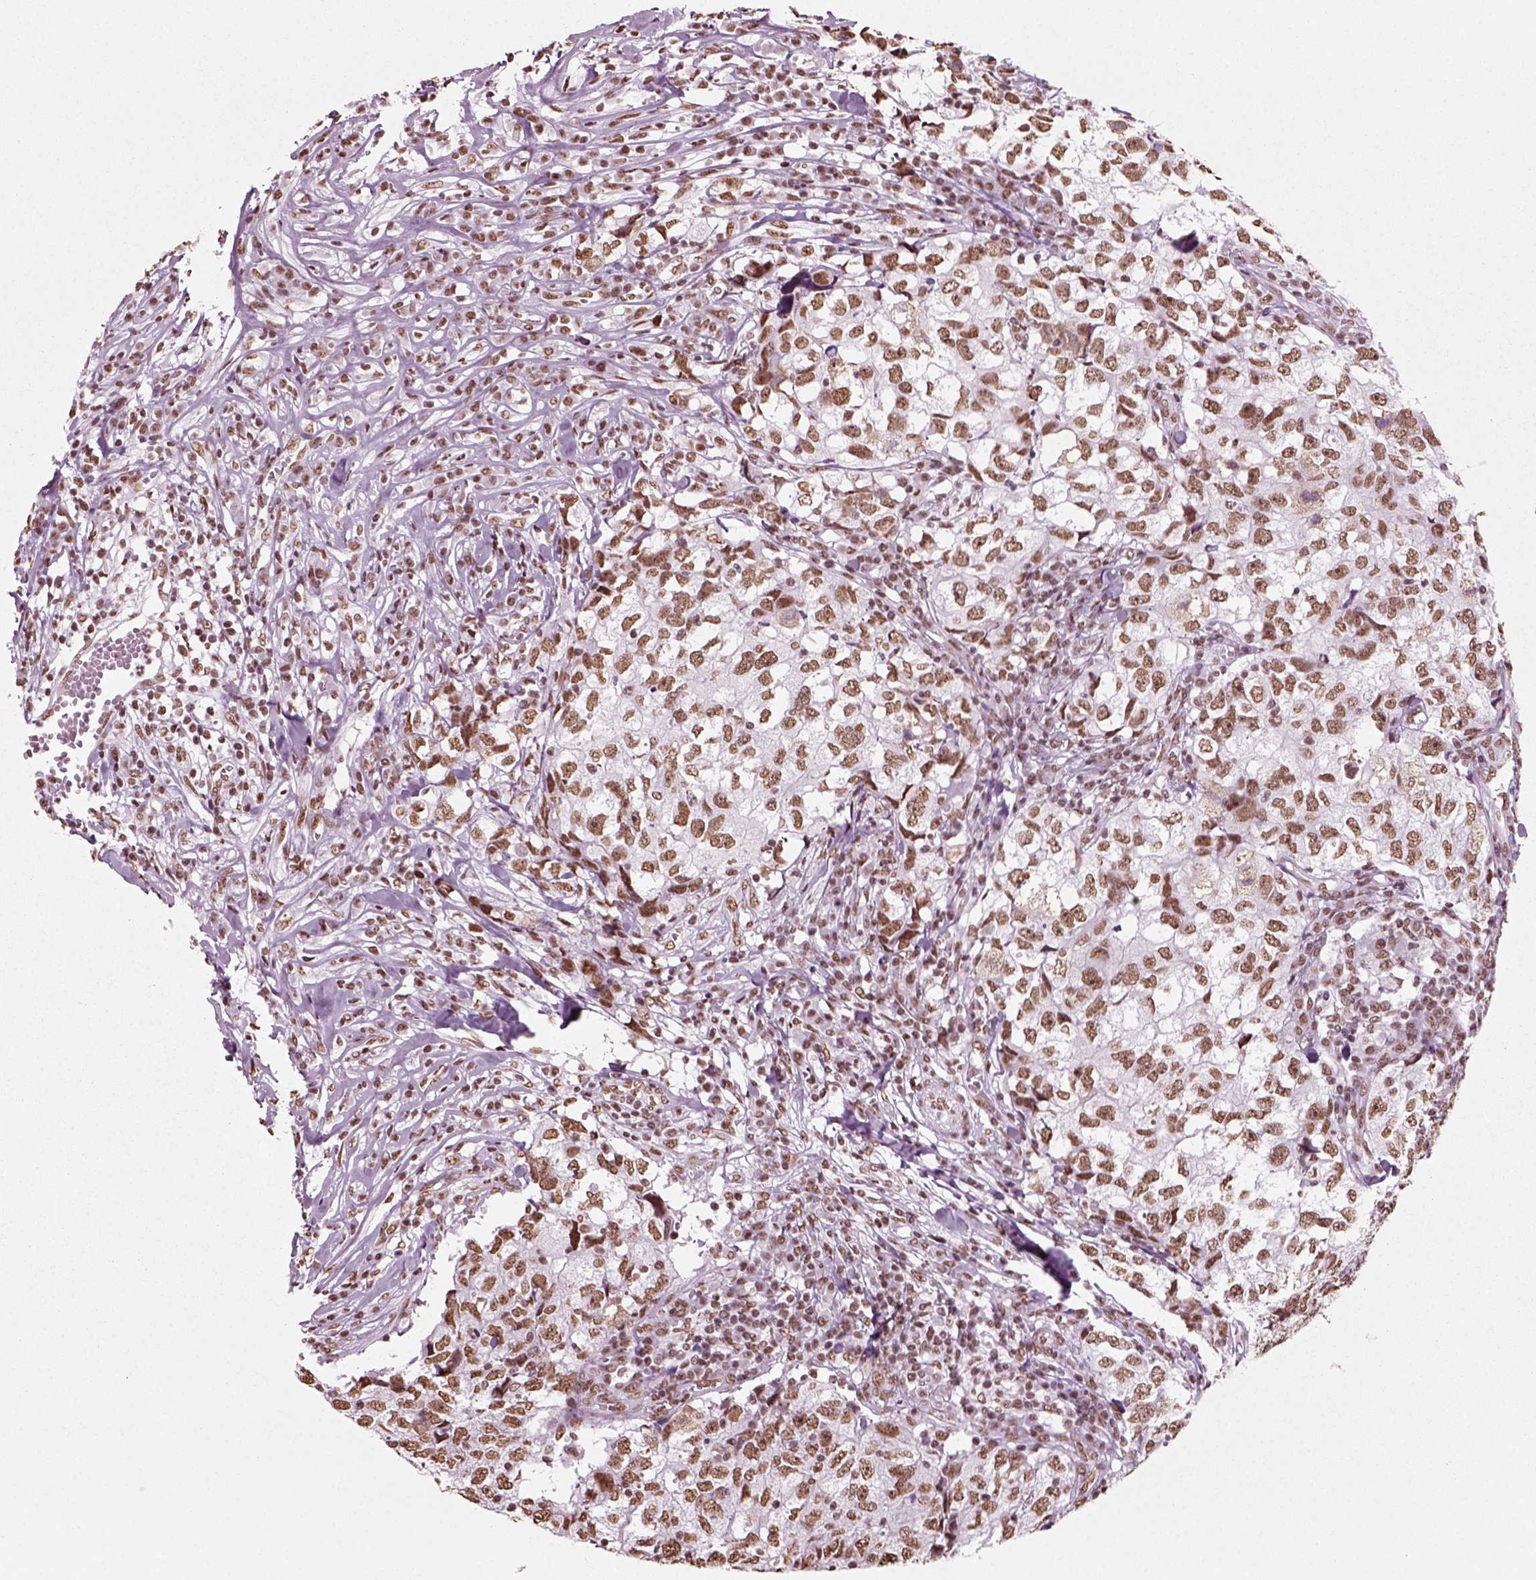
{"staining": {"intensity": "moderate", "quantity": ">75%", "location": "nuclear"}, "tissue": "breast cancer", "cell_type": "Tumor cells", "image_type": "cancer", "snomed": [{"axis": "morphology", "description": "Duct carcinoma"}, {"axis": "topography", "description": "Breast"}], "caption": "Protein analysis of breast infiltrating ductal carcinoma tissue demonstrates moderate nuclear expression in about >75% of tumor cells.", "gene": "POLR1H", "patient": {"sex": "female", "age": 30}}